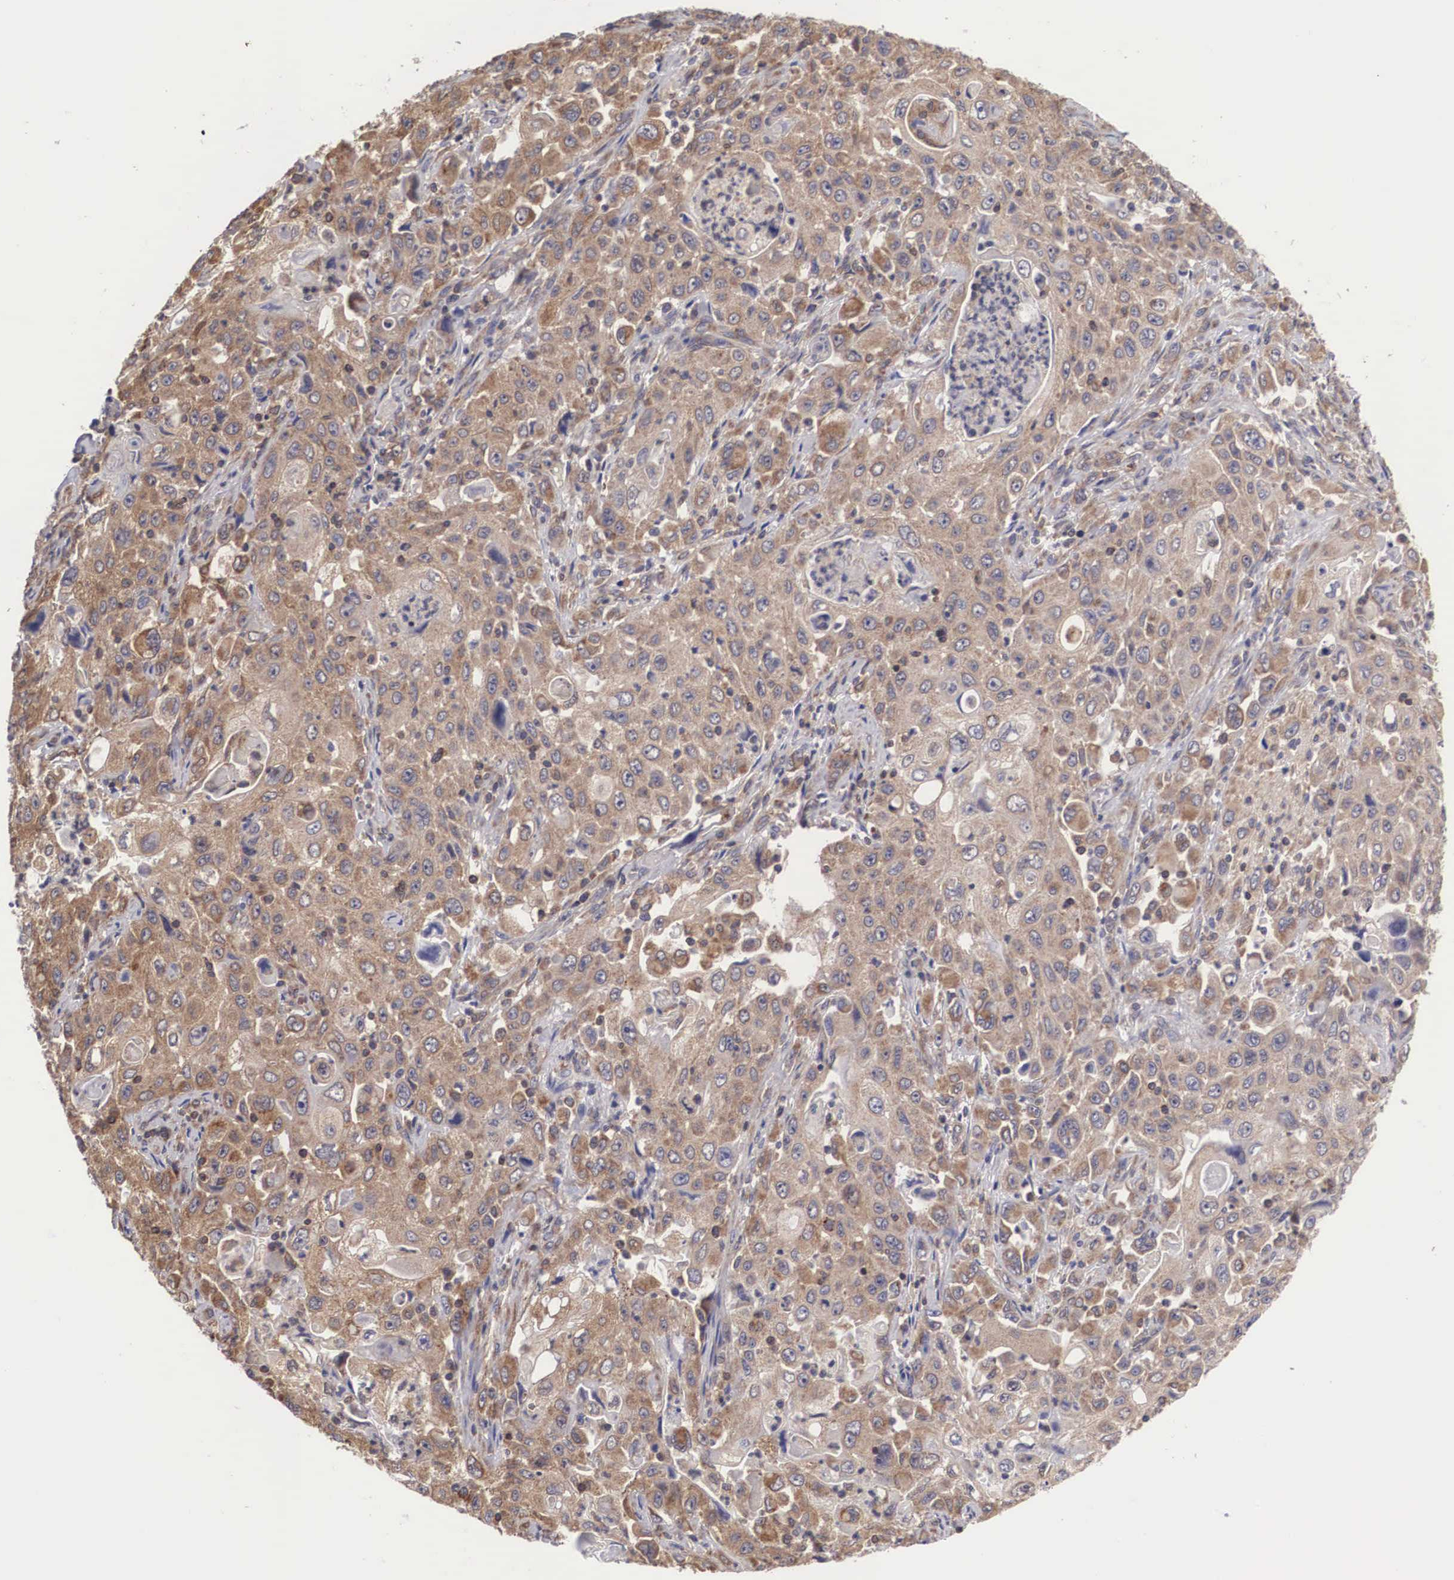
{"staining": {"intensity": "moderate", "quantity": ">75%", "location": "cytoplasmic/membranous"}, "tissue": "pancreatic cancer", "cell_type": "Tumor cells", "image_type": "cancer", "snomed": [{"axis": "morphology", "description": "Adenocarcinoma, NOS"}, {"axis": "topography", "description": "Pancreas"}], "caption": "A brown stain labels moderate cytoplasmic/membranous expression of a protein in pancreatic cancer (adenocarcinoma) tumor cells.", "gene": "DHRS1", "patient": {"sex": "male", "age": 70}}